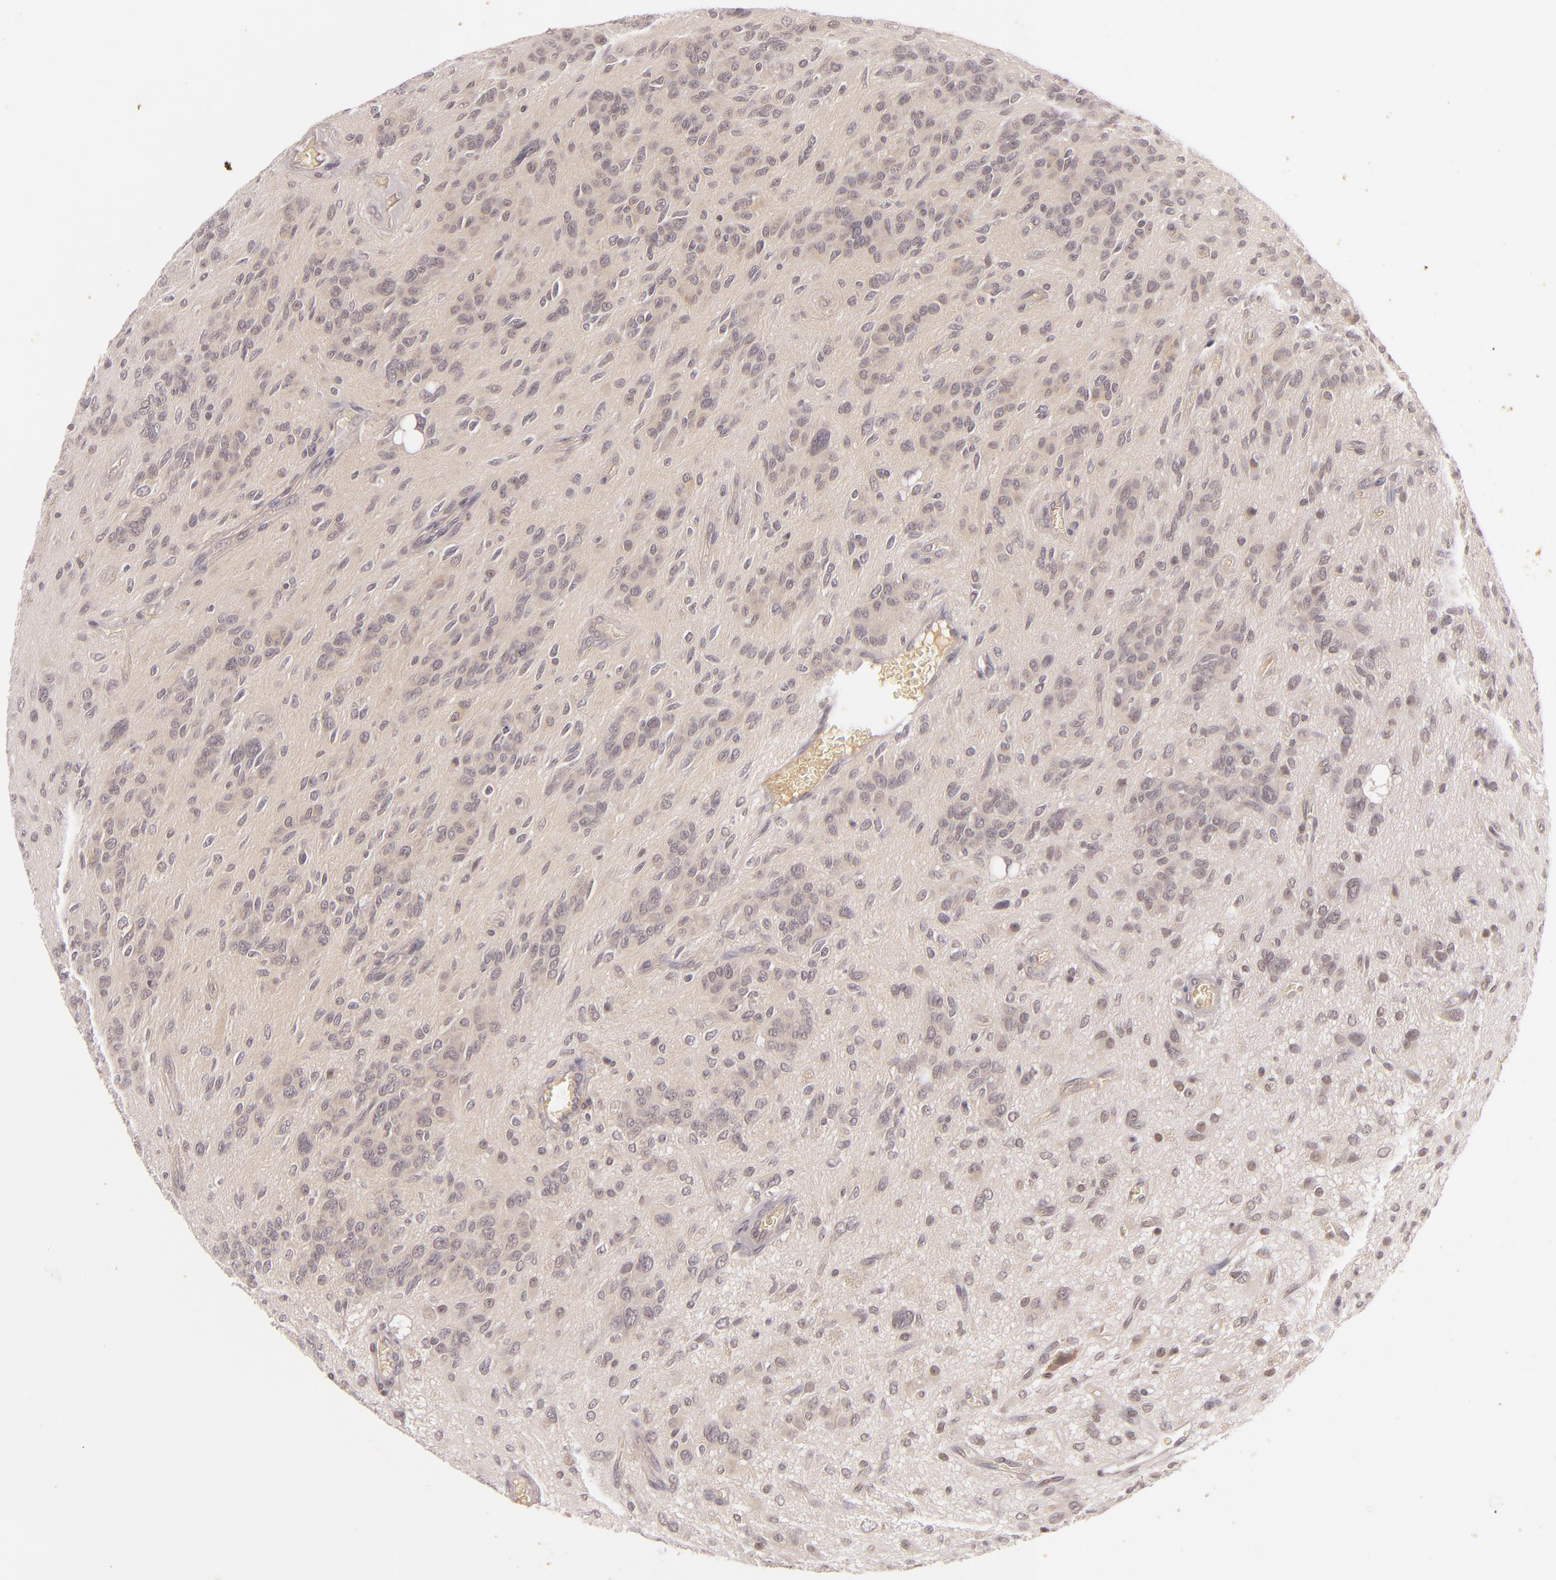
{"staining": {"intensity": "weak", "quantity": ">75%", "location": "nuclear"}, "tissue": "glioma", "cell_type": "Tumor cells", "image_type": "cancer", "snomed": [{"axis": "morphology", "description": "Glioma, malignant, Low grade"}, {"axis": "topography", "description": "Brain"}], "caption": "Immunohistochemical staining of glioma displays weak nuclear protein staining in approximately >75% of tumor cells. (DAB IHC with brightfield microscopy, high magnification).", "gene": "CASP8", "patient": {"sex": "female", "age": 15}}